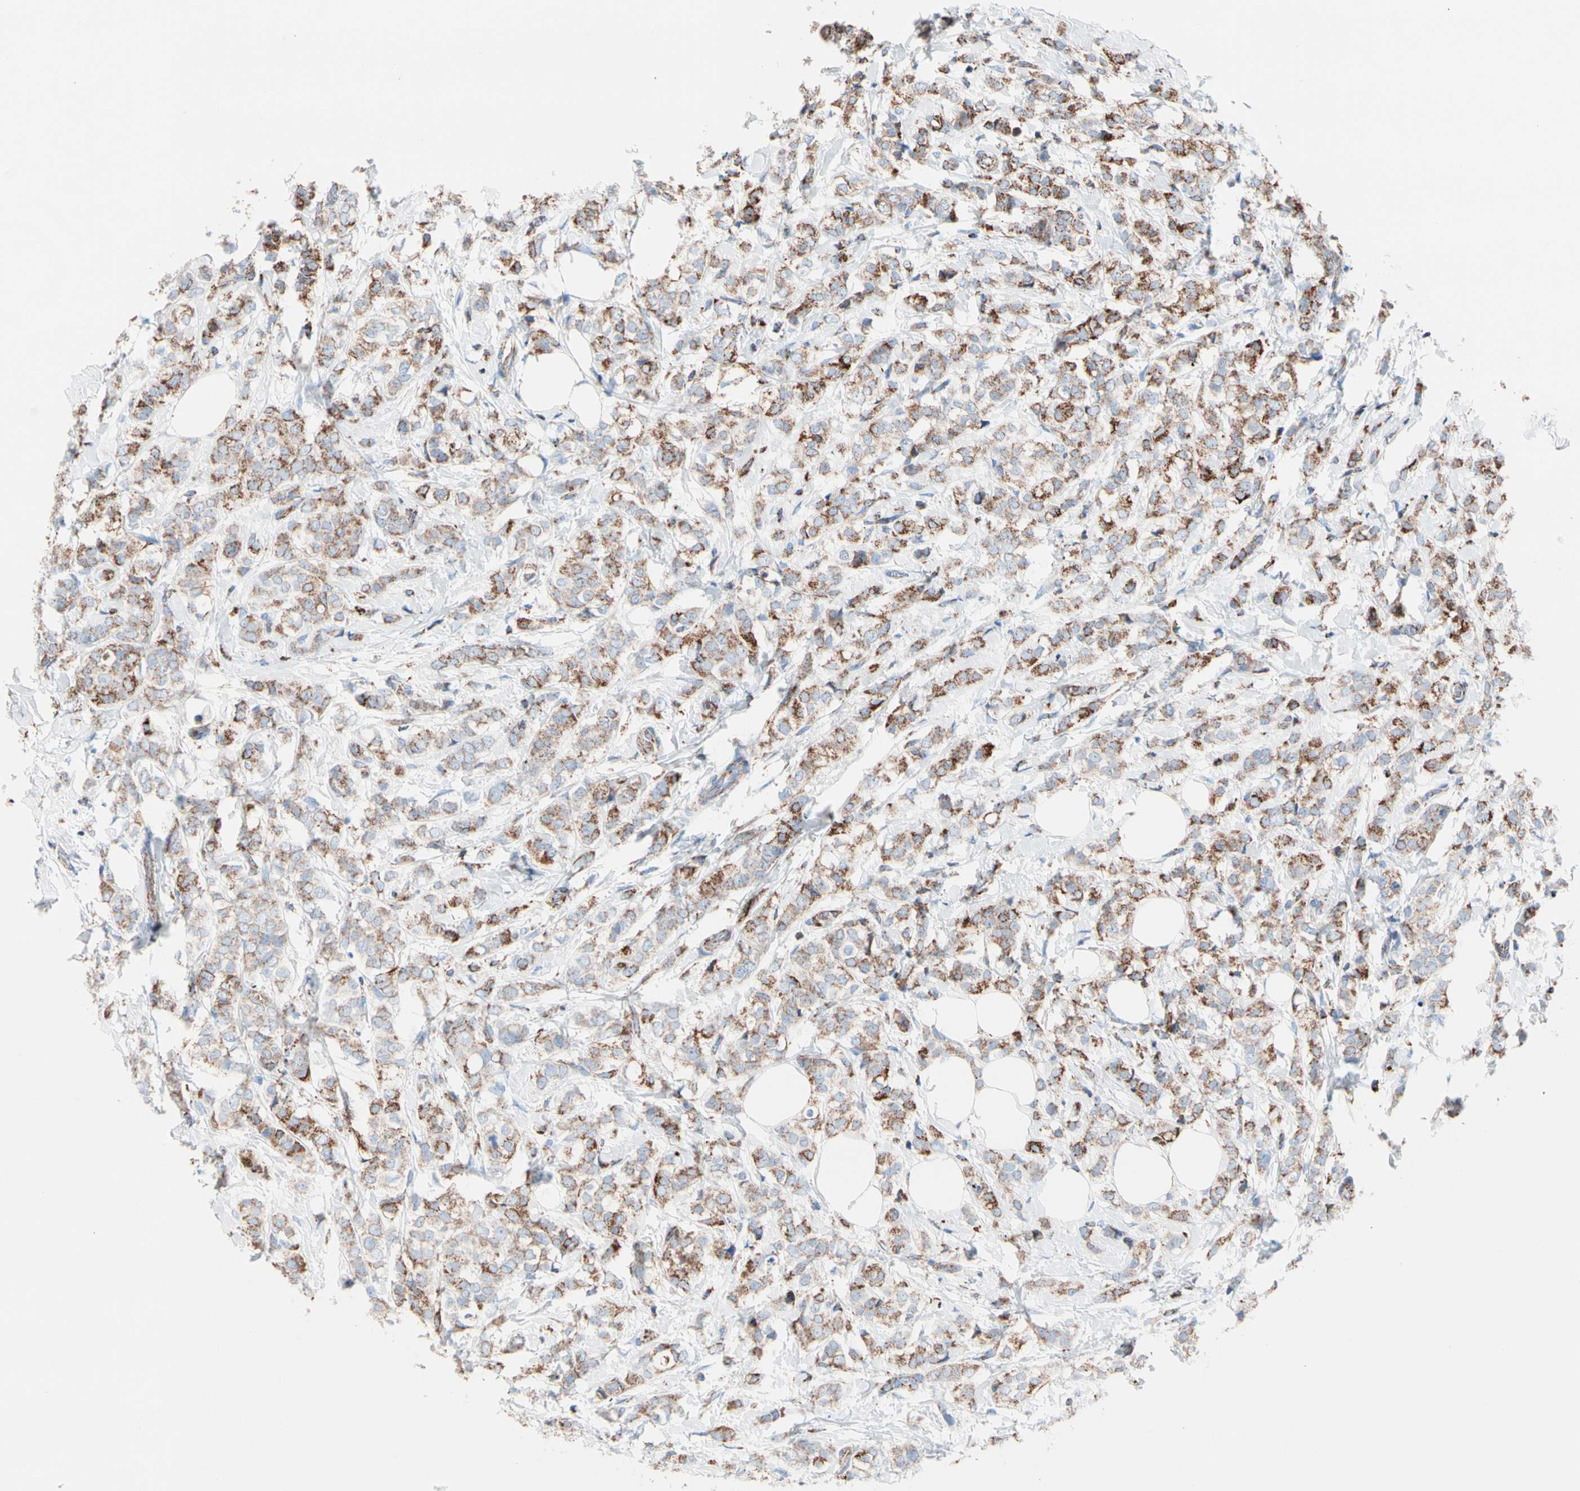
{"staining": {"intensity": "strong", "quantity": ">75%", "location": "cytoplasmic/membranous"}, "tissue": "breast cancer", "cell_type": "Tumor cells", "image_type": "cancer", "snomed": [{"axis": "morphology", "description": "Lobular carcinoma"}, {"axis": "topography", "description": "Breast"}], "caption": "This histopathology image displays IHC staining of breast lobular carcinoma, with high strong cytoplasmic/membranous staining in approximately >75% of tumor cells.", "gene": "HK1", "patient": {"sex": "female", "age": 60}}